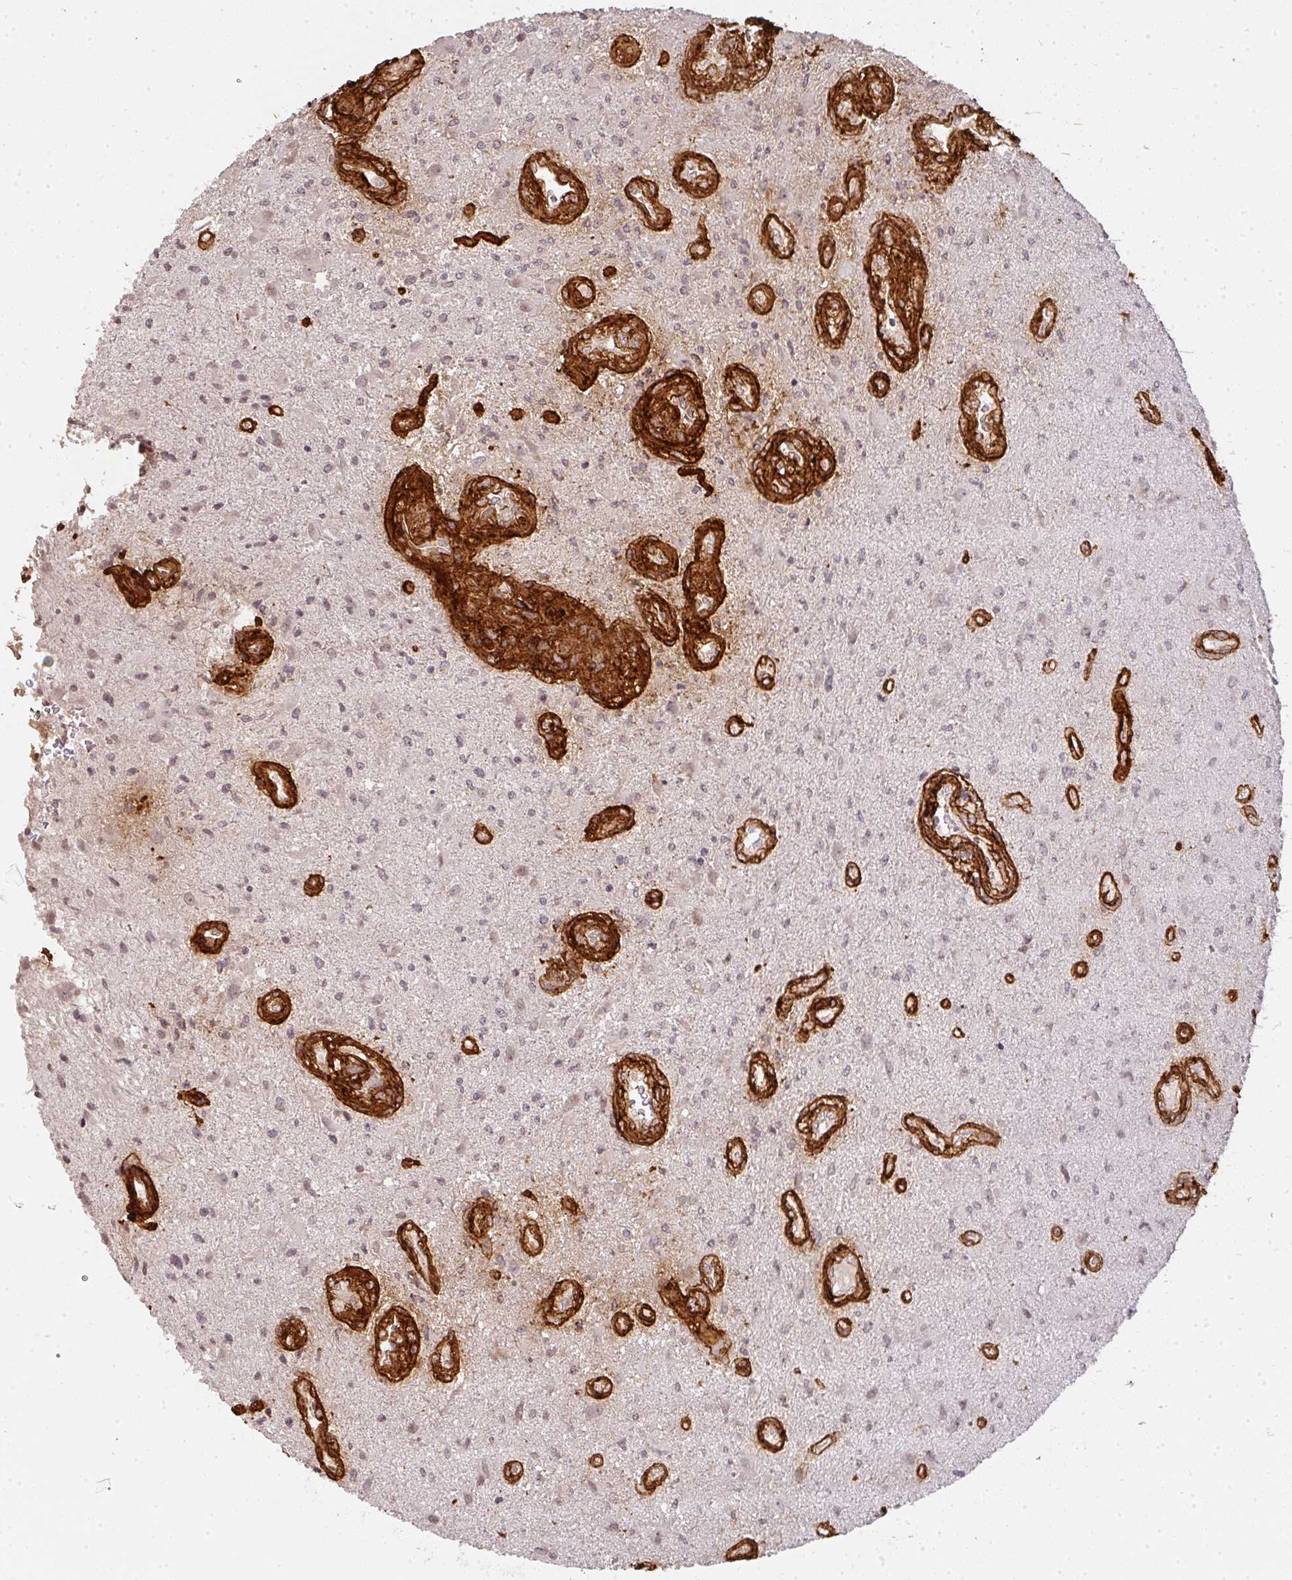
{"staining": {"intensity": "negative", "quantity": "none", "location": "none"}, "tissue": "glioma", "cell_type": "Tumor cells", "image_type": "cancer", "snomed": [{"axis": "morphology", "description": "Glioma, malignant, High grade"}, {"axis": "topography", "description": "Brain"}], "caption": "Micrograph shows no protein expression in tumor cells of high-grade glioma (malignant) tissue.", "gene": "COL3A1", "patient": {"sex": "male", "age": 67}}